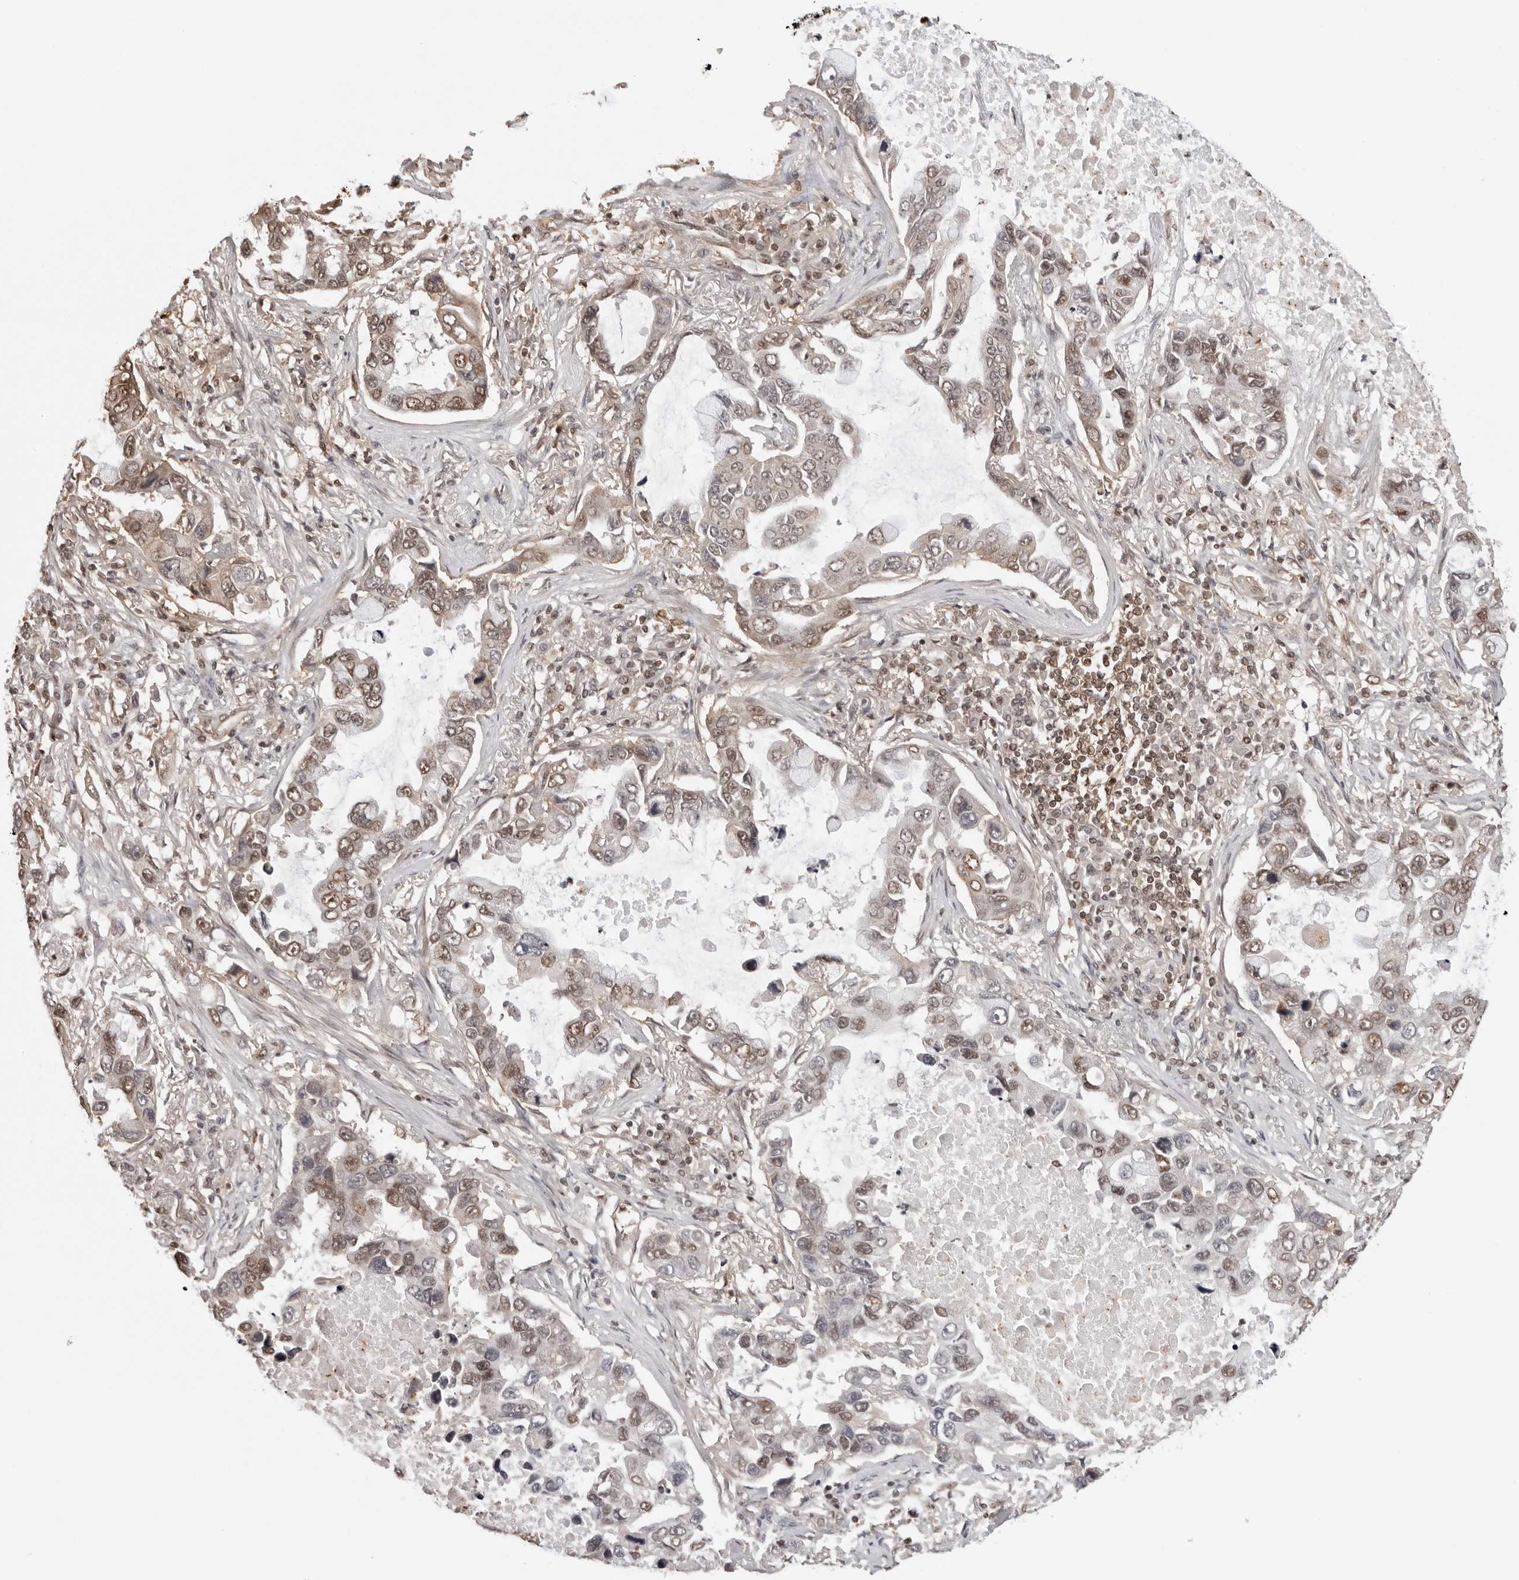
{"staining": {"intensity": "weak", "quantity": "25%-75%", "location": "nuclear"}, "tissue": "lung cancer", "cell_type": "Tumor cells", "image_type": "cancer", "snomed": [{"axis": "morphology", "description": "Adenocarcinoma, NOS"}, {"axis": "topography", "description": "Lung"}], "caption": "This photomicrograph reveals immunohistochemistry (IHC) staining of human adenocarcinoma (lung), with low weak nuclear positivity in approximately 25%-75% of tumor cells.", "gene": "SDE2", "patient": {"sex": "male", "age": 64}}